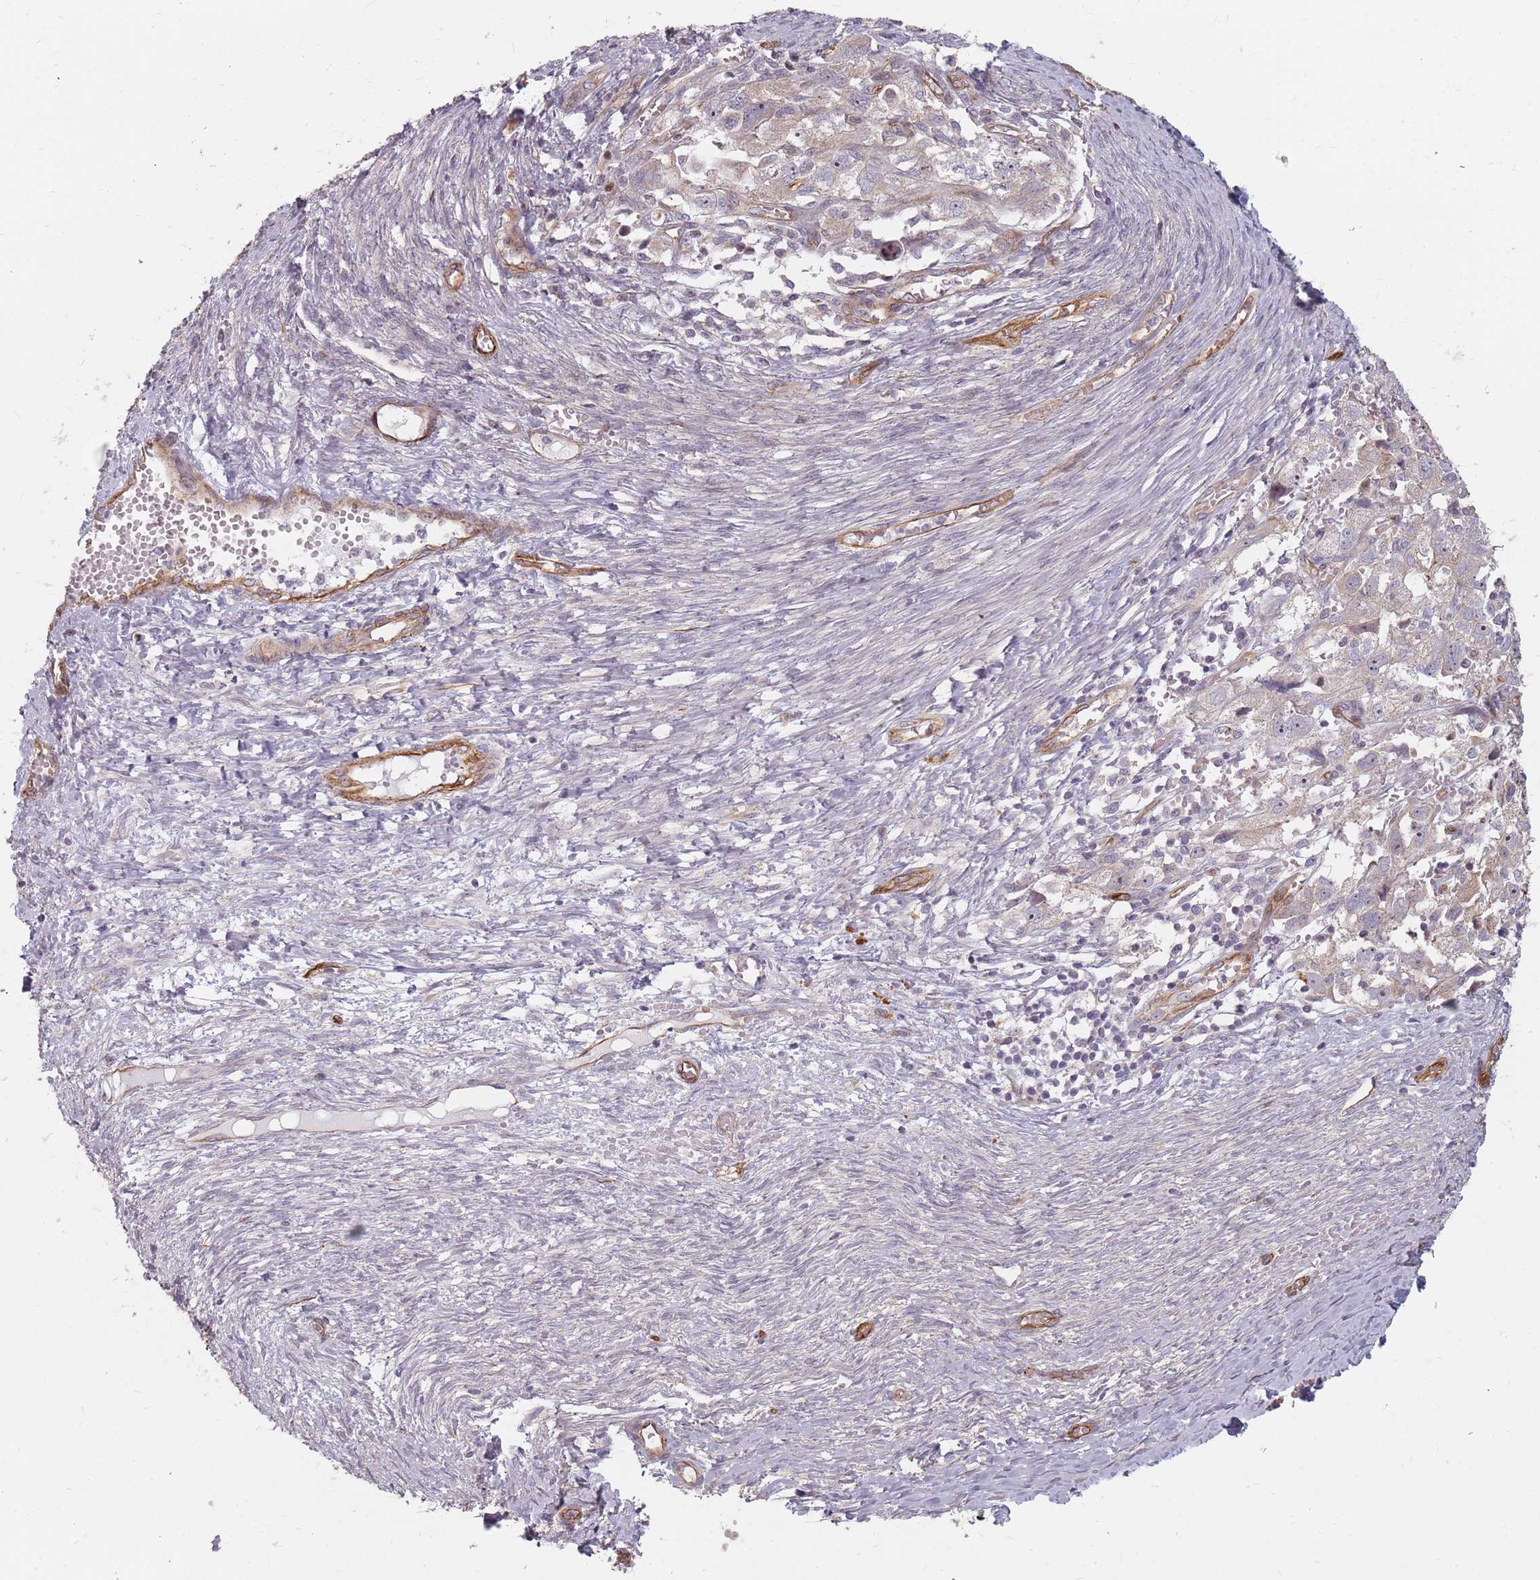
{"staining": {"intensity": "weak", "quantity": ">75%", "location": "cytoplasmic/membranous,nuclear"}, "tissue": "ovarian cancer", "cell_type": "Tumor cells", "image_type": "cancer", "snomed": [{"axis": "morphology", "description": "Carcinoma, NOS"}, {"axis": "morphology", "description": "Cystadenocarcinoma, serous, NOS"}, {"axis": "topography", "description": "Ovary"}], "caption": "Weak cytoplasmic/membranous and nuclear protein positivity is present in approximately >75% of tumor cells in ovarian cancer. (DAB (3,3'-diaminobenzidine) IHC, brown staining for protein, blue staining for nuclei).", "gene": "GAS2L3", "patient": {"sex": "female", "age": 69}}